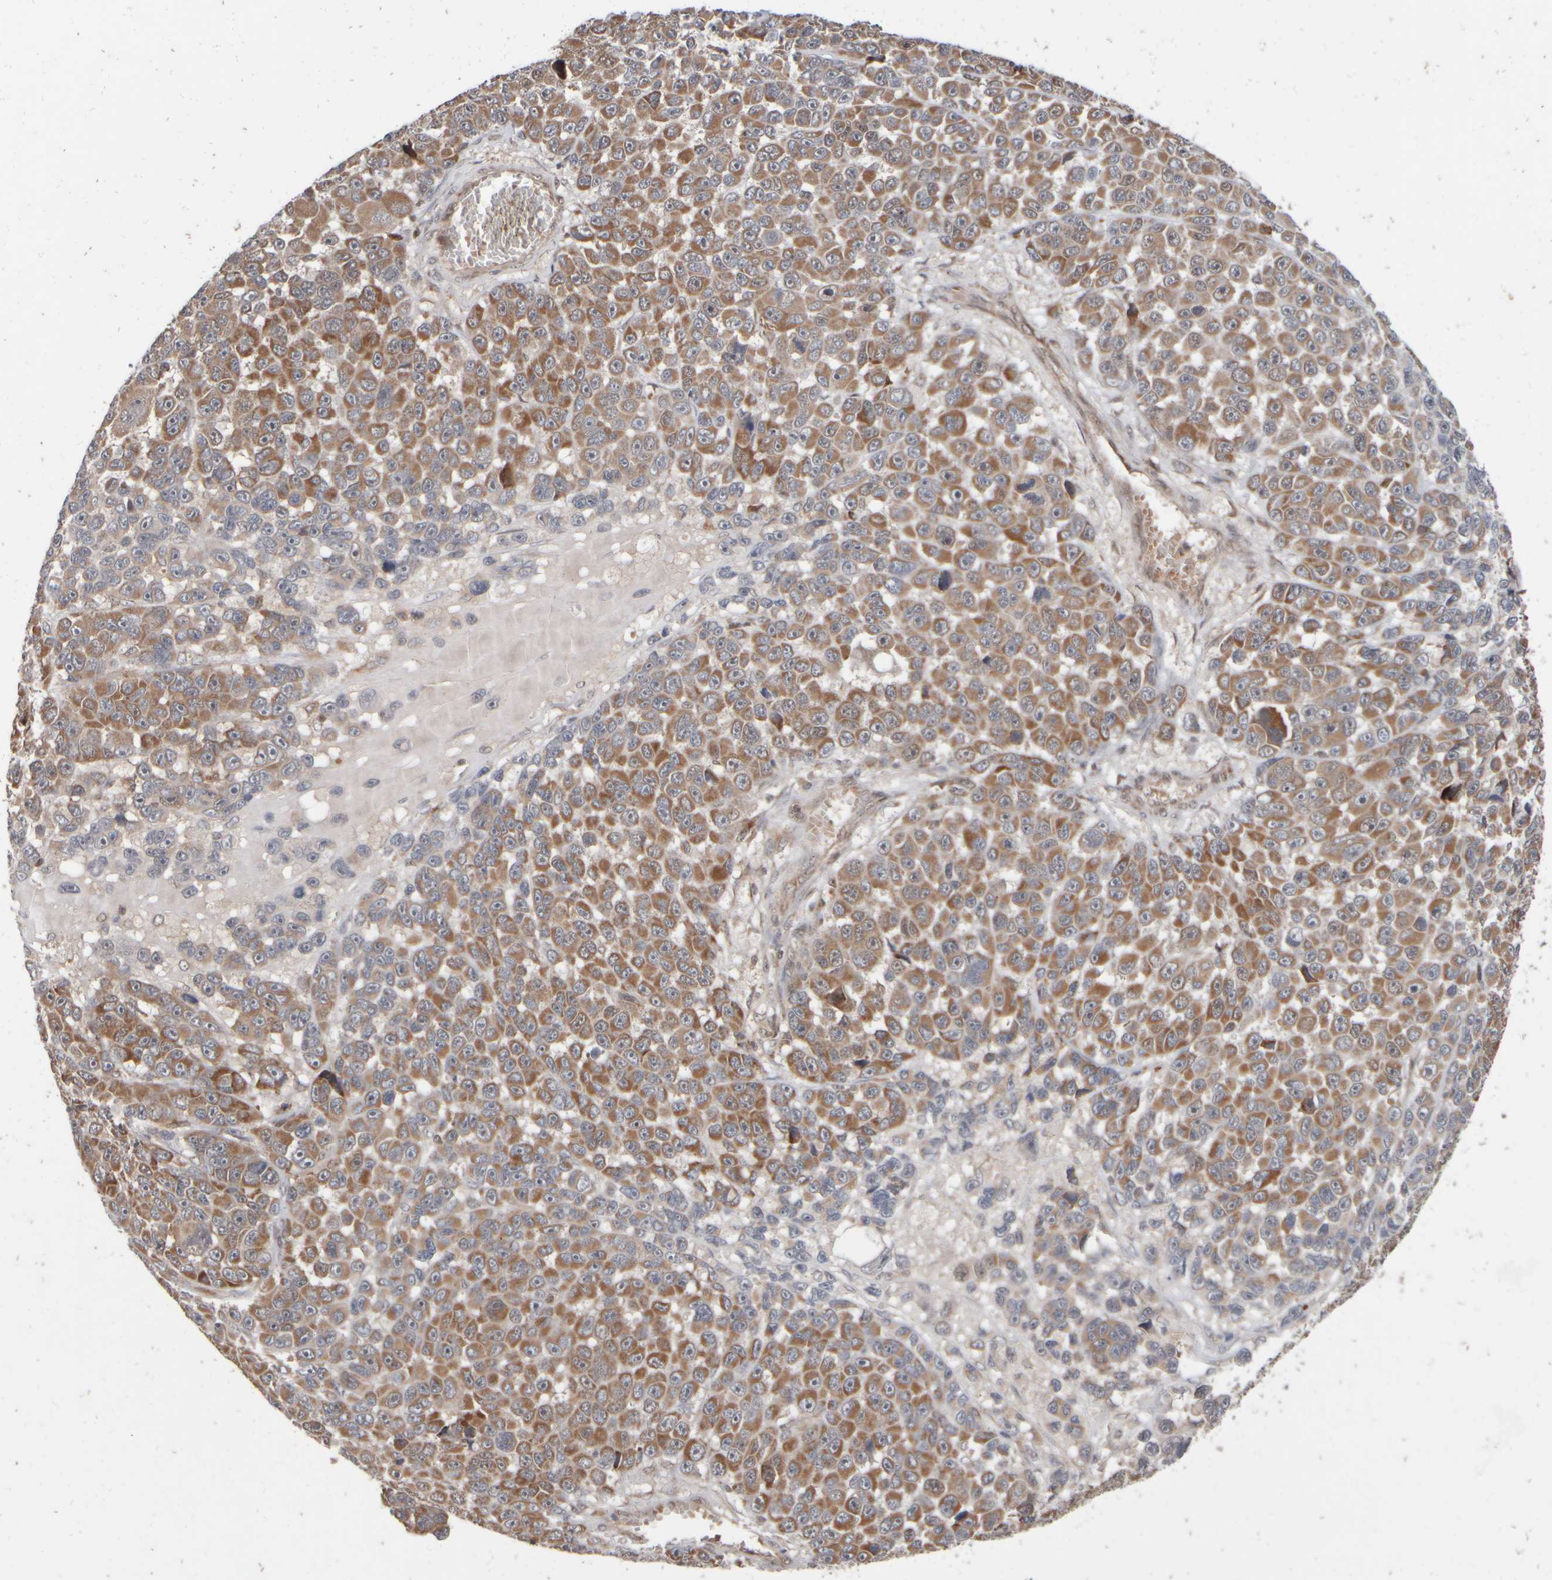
{"staining": {"intensity": "moderate", "quantity": ">75%", "location": "cytoplasmic/membranous"}, "tissue": "melanoma", "cell_type": "Tumor cells", "image_type": "cancer", "snomed": [{"axis": "morphology", "description": "Malignant melanoma, NOS"}, {"axis": "topography", "description": "Skin"}], "caption": "The immunohistochemical stain highlights moderate cytoplasmic/membranous positivity in tumor cells of melanoma tissue.", "gene": "ABHD11", "patient": {"sex": "male", "age": 53}}